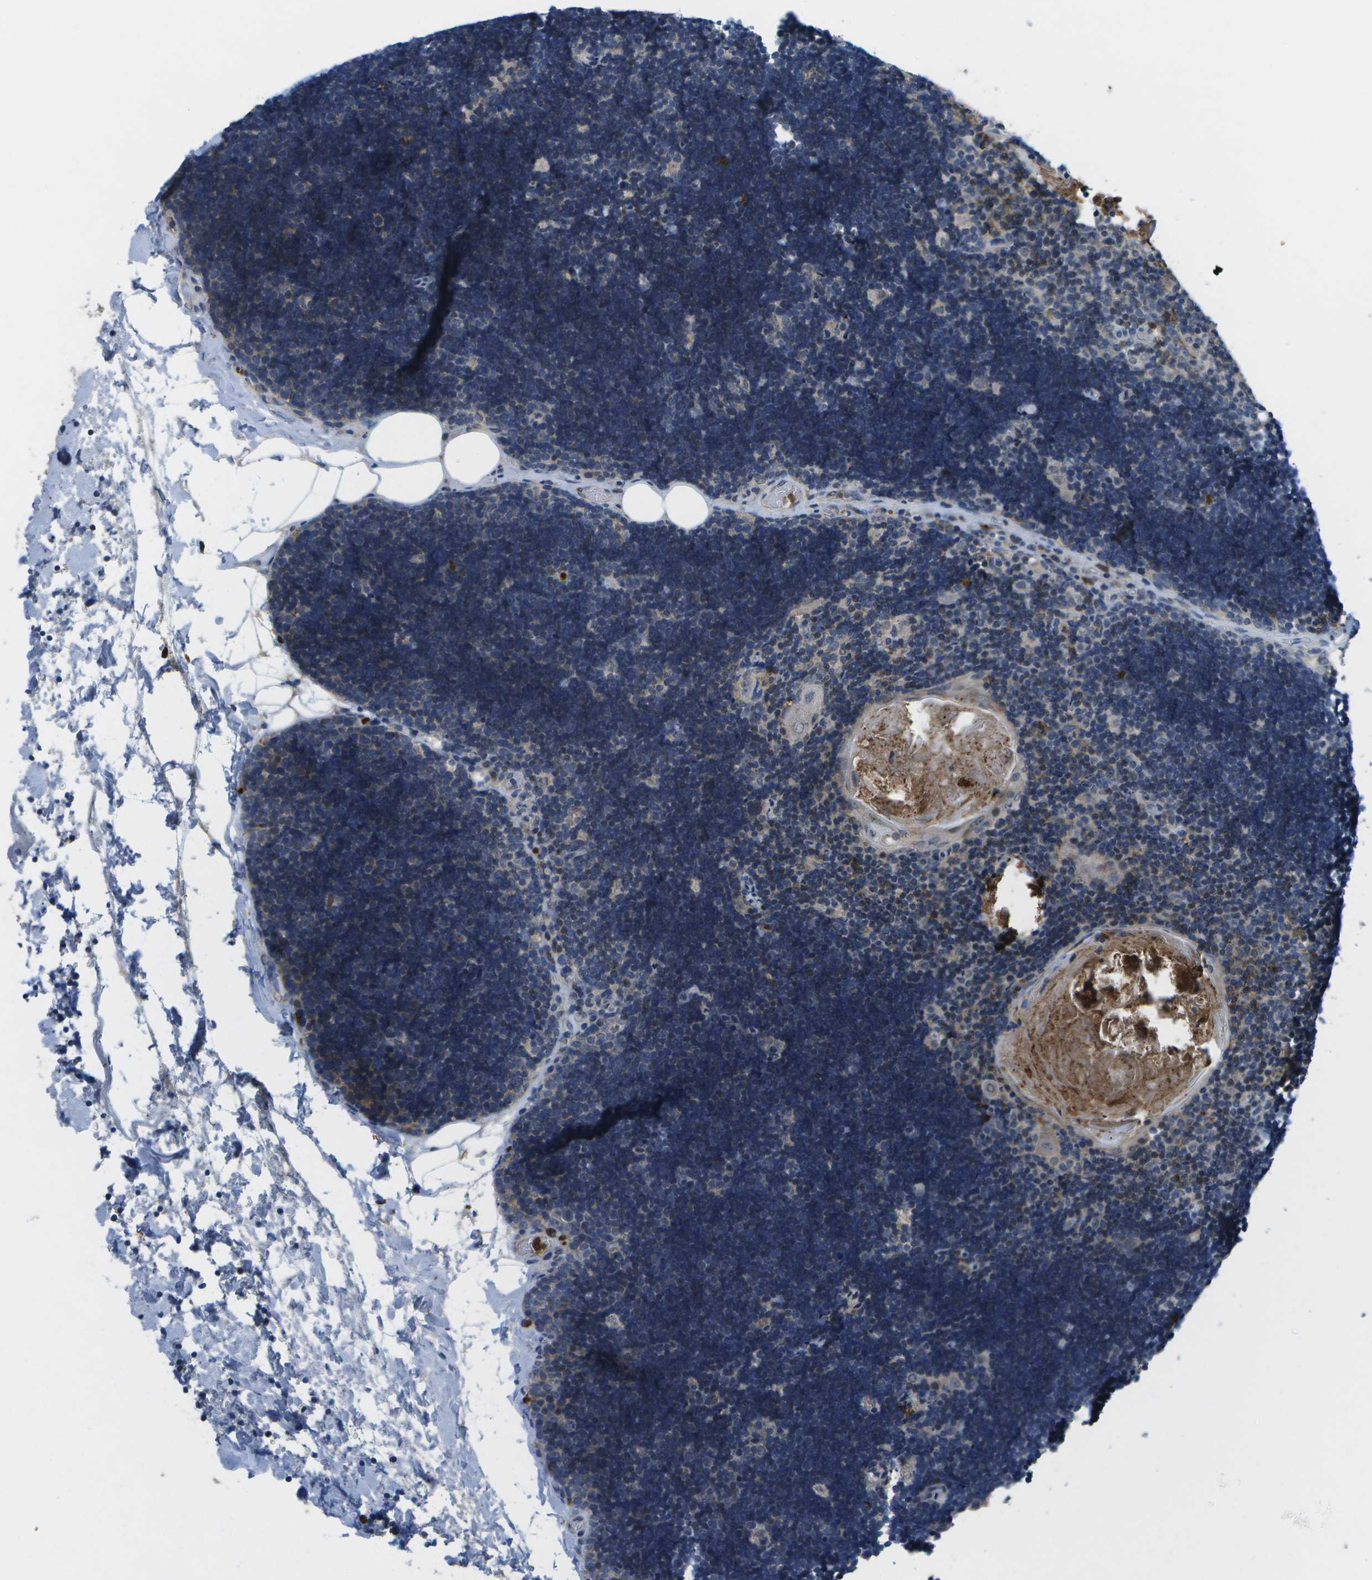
{"staining": {"intensity": "moderate", "quantity": ">75%", "location": "cytoplasmic/membranous"}, "tissue": "lymph node", "cell_type": "Germinal center cells", "image_type": "normal", "snomed": [{"axis": "morphology", "description": "Normal tissue, NOS"}, {"axis": "topography", "description": "Lymph node"}], "caption": "Protein expression analysis of unremarkable lymph node exhibits moderate cytoplasmic/membranous expression in approximately >75% of germinal center cells.", "gene": "GALNT15", "patient": {"sex": "male", "age": 33}}